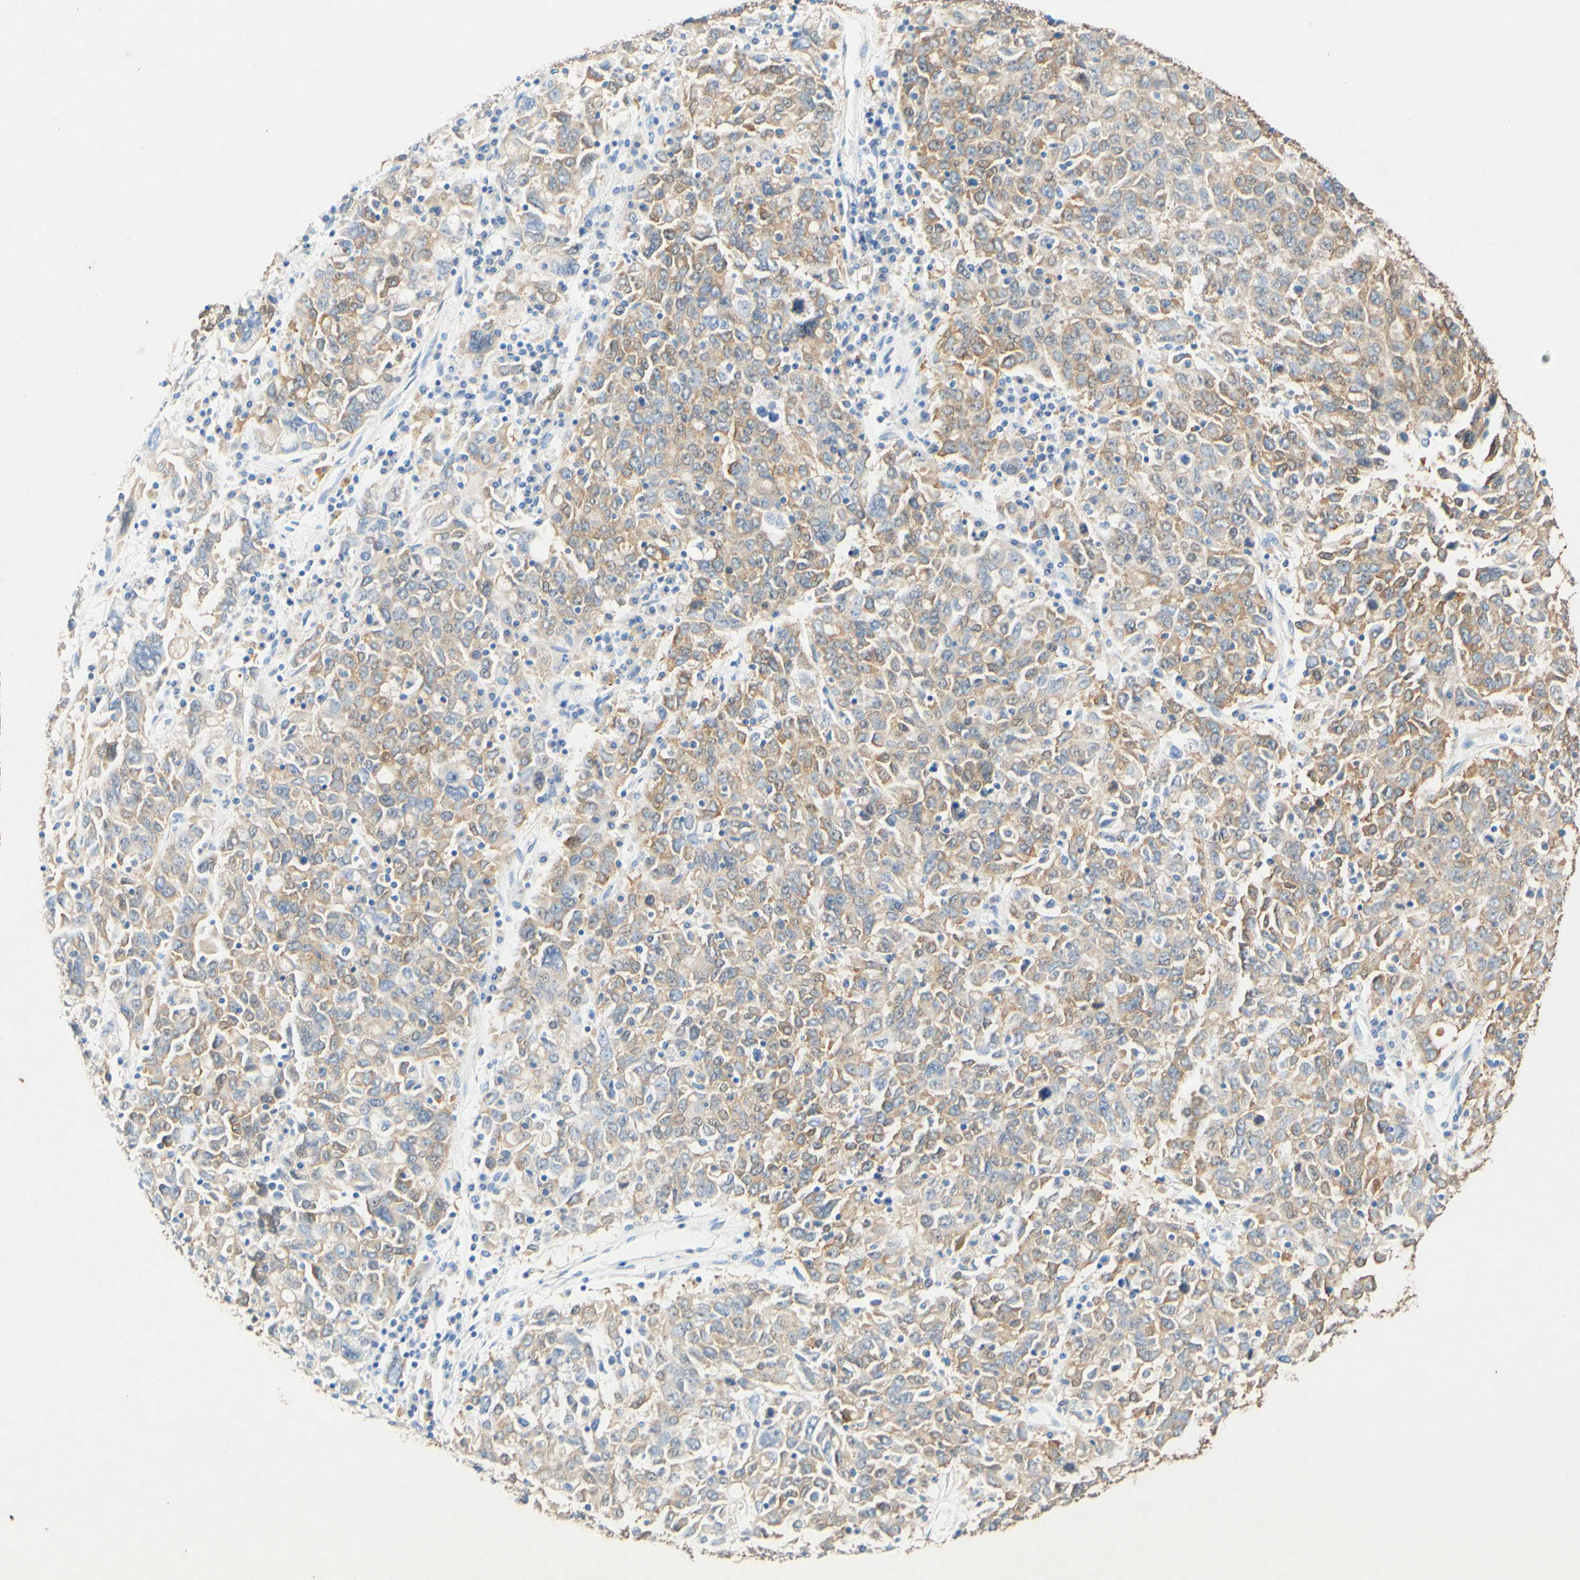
{"staining": {"intensity": "weak", "quantity": ">75%", "location": "cytoplasmic/membranous"}, "tissue": "ovarian cancer", "cell_type": "Tumor cells", "image_type": "cancer", "snomed": [{"axis": "morphology", "description": "Carcinoma, endometroid"}, {"axis": "topography", "description": "Ovary"}], "caption": "IHC (DAB) staining of ovarian cancer displays weak cytoplasmic/membranous protein positivity in approximately >75% of tumor cells.", "gene": "SLC46A1", "patient": {"sex": "female", "age": 62}}